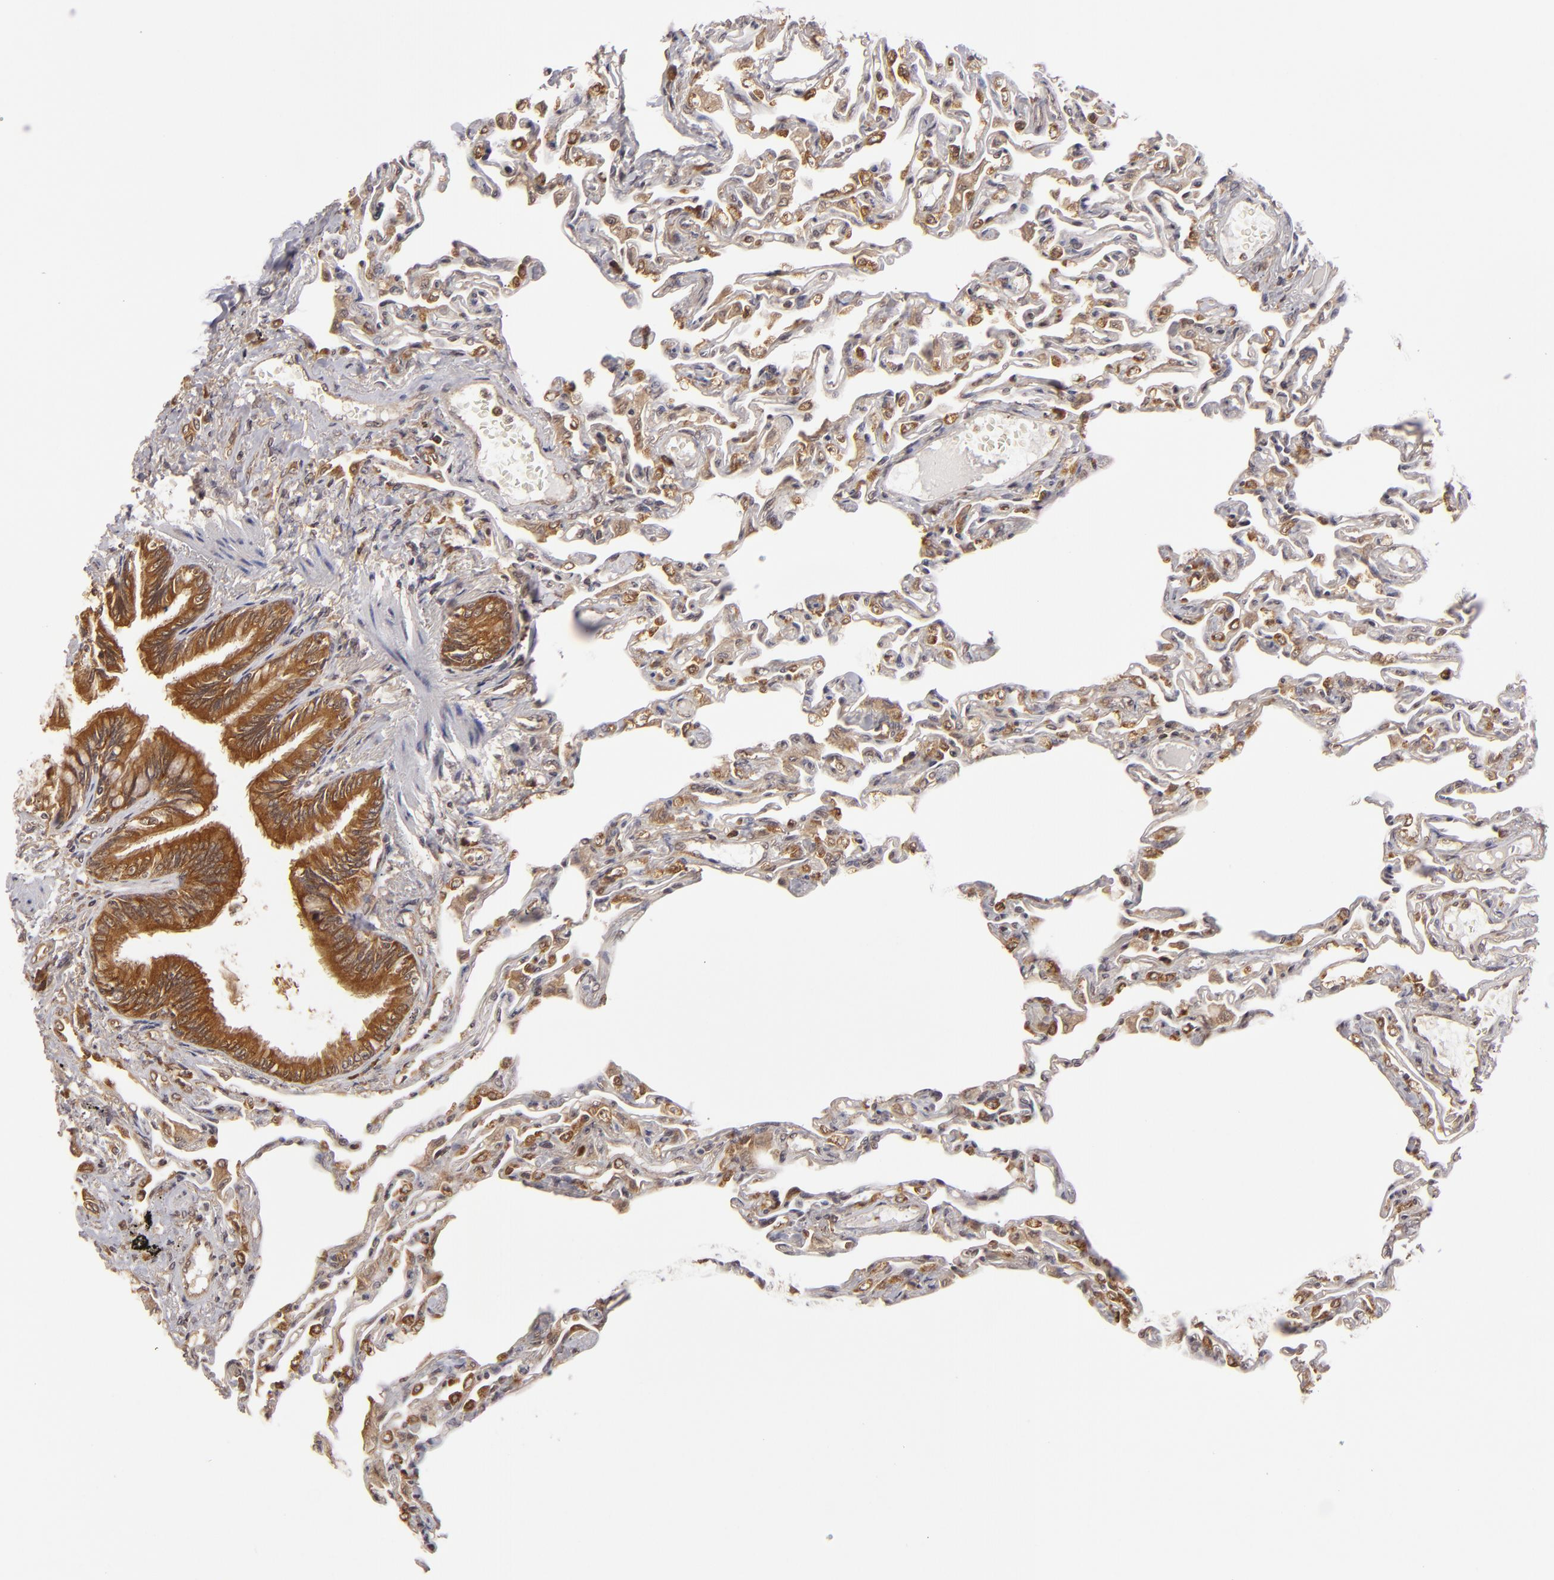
{"staining": {"intensity": "negative", "quantity": "none", "location": "none"}, "tissue": "lung", "cell_type": "Alveolar cells", "image_type": "normal", "snomed": [{"axis": "morphology", "description": "Normal tissue, NOS"}, {"axis": "topography", "description": "Lung"}], "caption": "Immunohistochemistry image of normal lung: human lung stained with DAB displays no significant protein staining in alveolar cells. (DAB immunohistochemistry (IHC) with hematoxylin counter stain).", "gene": "MAPK3", "patient": {"sex": "female", "age": 49}}